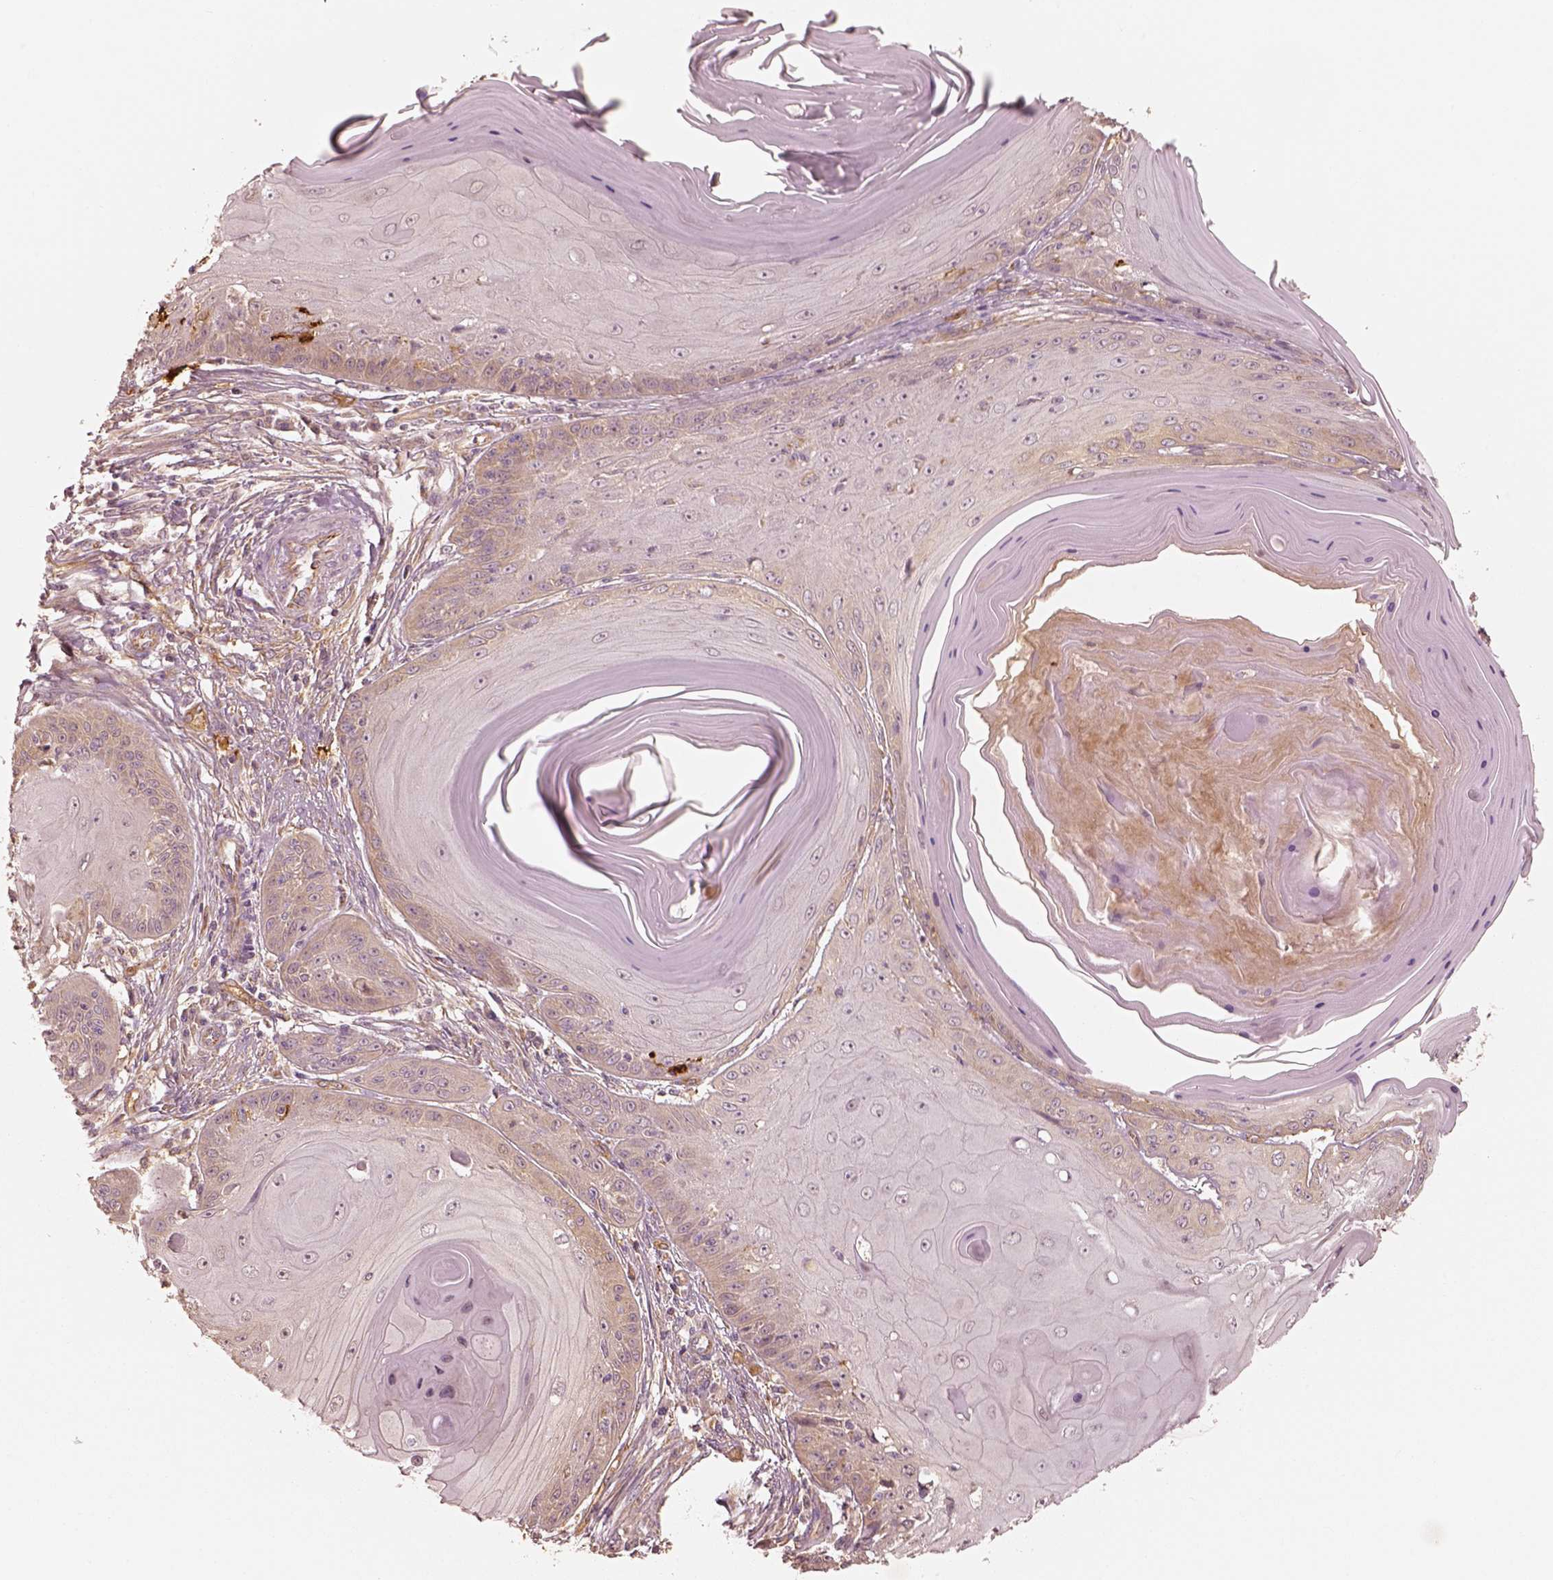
{"staining": {"intensity": "moderate", "quantity": "25%-75%", "location": "cytoplasmic/membranous"}, "tissue": "skin cancer", "cell_type": "Tumor cells", "image_type": "cancer", "snomed": [{"axis": "morphology", "description": "Squamous cell carcinoma, NOS"}, {"axis": "topography", "description": "Skin"}, {"axis": "topography", "description": "Vulva"}], "caption": "The image demonstrates immunohistochemical staining of skin cancer (squamous cell carcinoma). There is moderate cytoplasmic/membranous positivity is identified in approximately 25%-75% of tumor cells.", "gene": "FSCN1", "patient": {"sex": "female", "age": 85}}